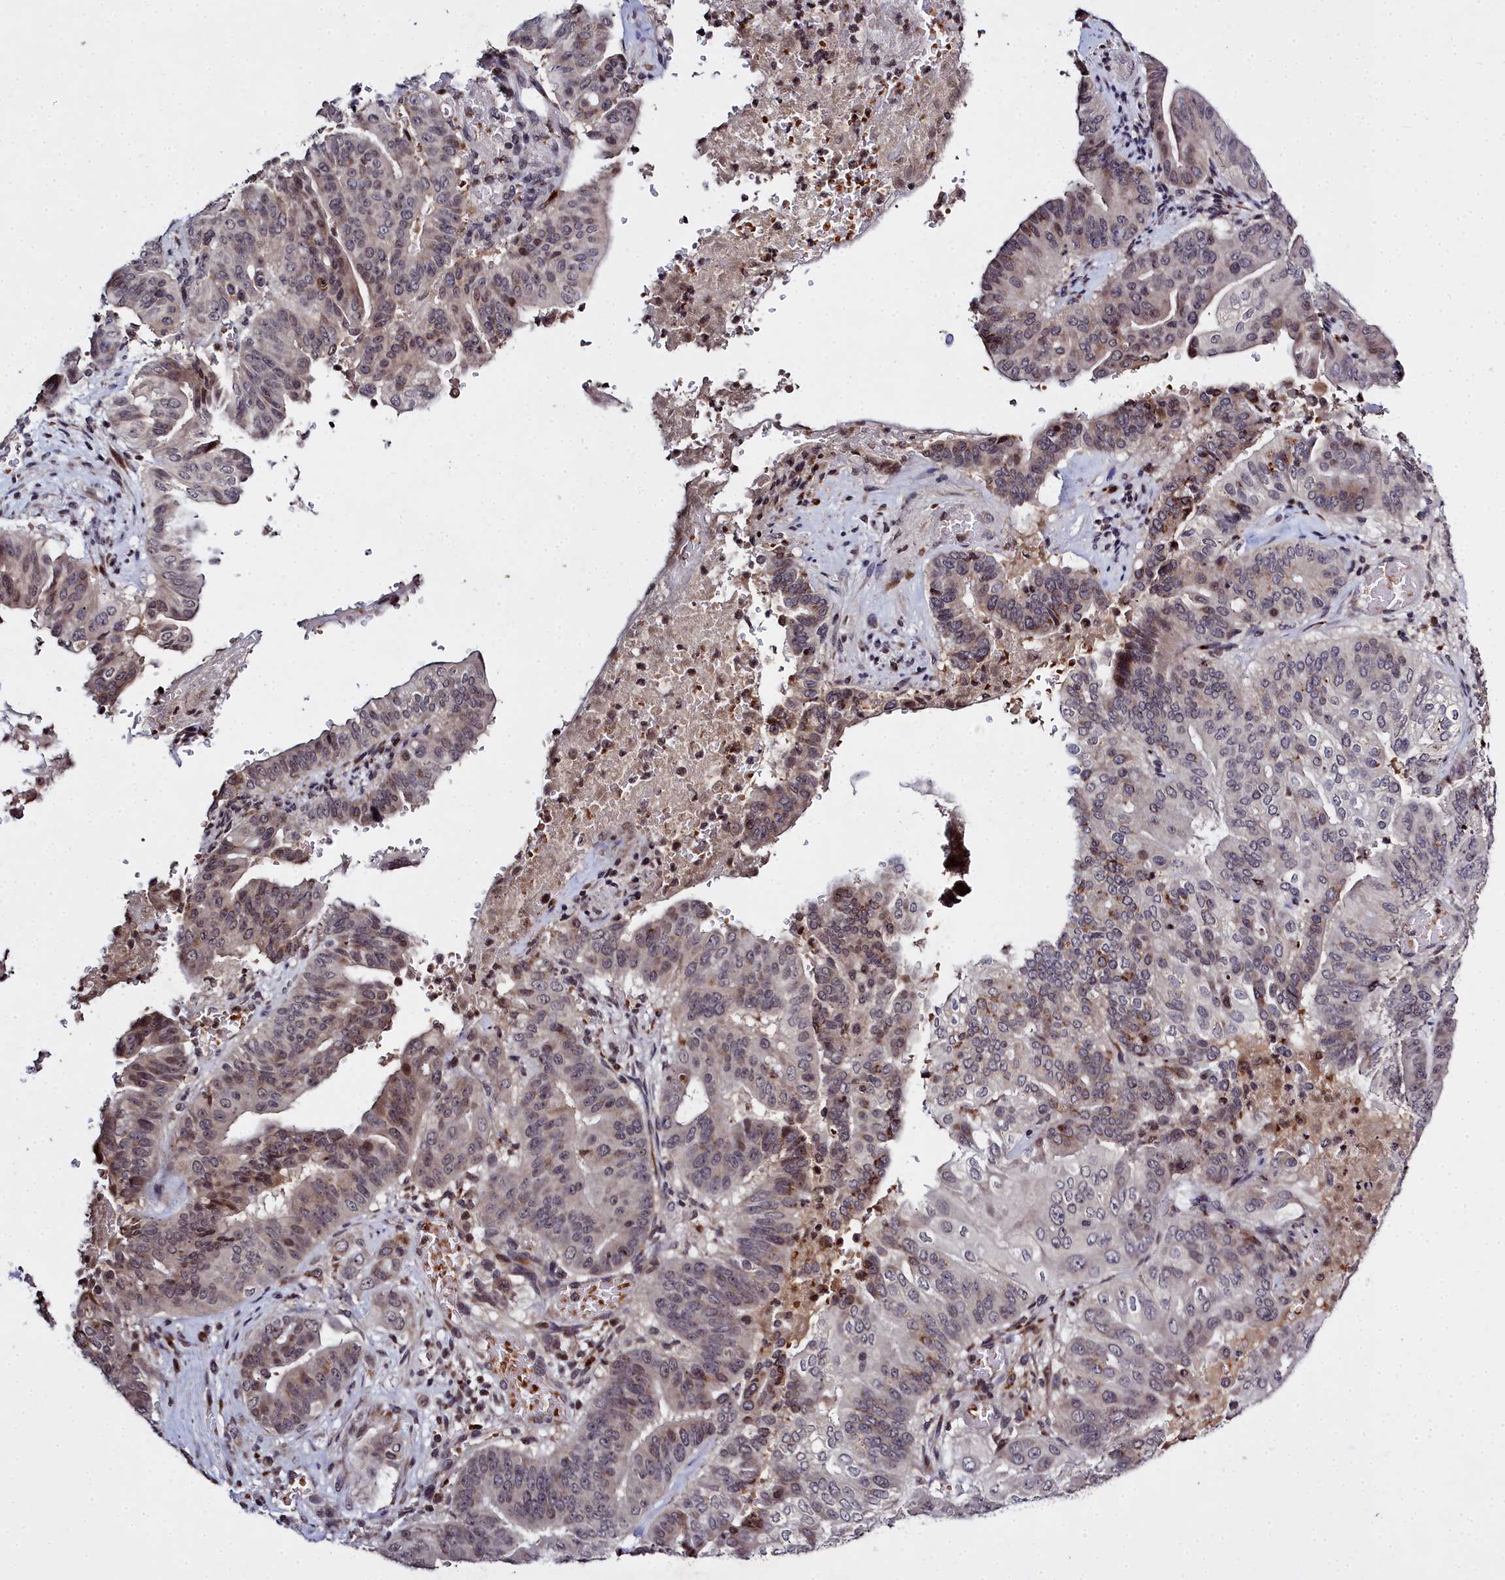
{"staining": {"intensity": "weak", "quantity": "<25%", "location": "cytoplasmic/membranous"}, "tissue": "pancreatic cancer", "cell_type": "Tumor cells", "image_type": "cancer", "snomed": [{"axis": "morphology", "description": "Adenocarcinoma, NOS"}, {"axis": "topography", "description": "Pancreas"}], "caption": "Micrograph shows no protein positivity in tumor cells of pancreatic cancer (adenocarcinoma) tissue.", "gene": "FZD4", "patient": {"sex": "female", "age": 77}}